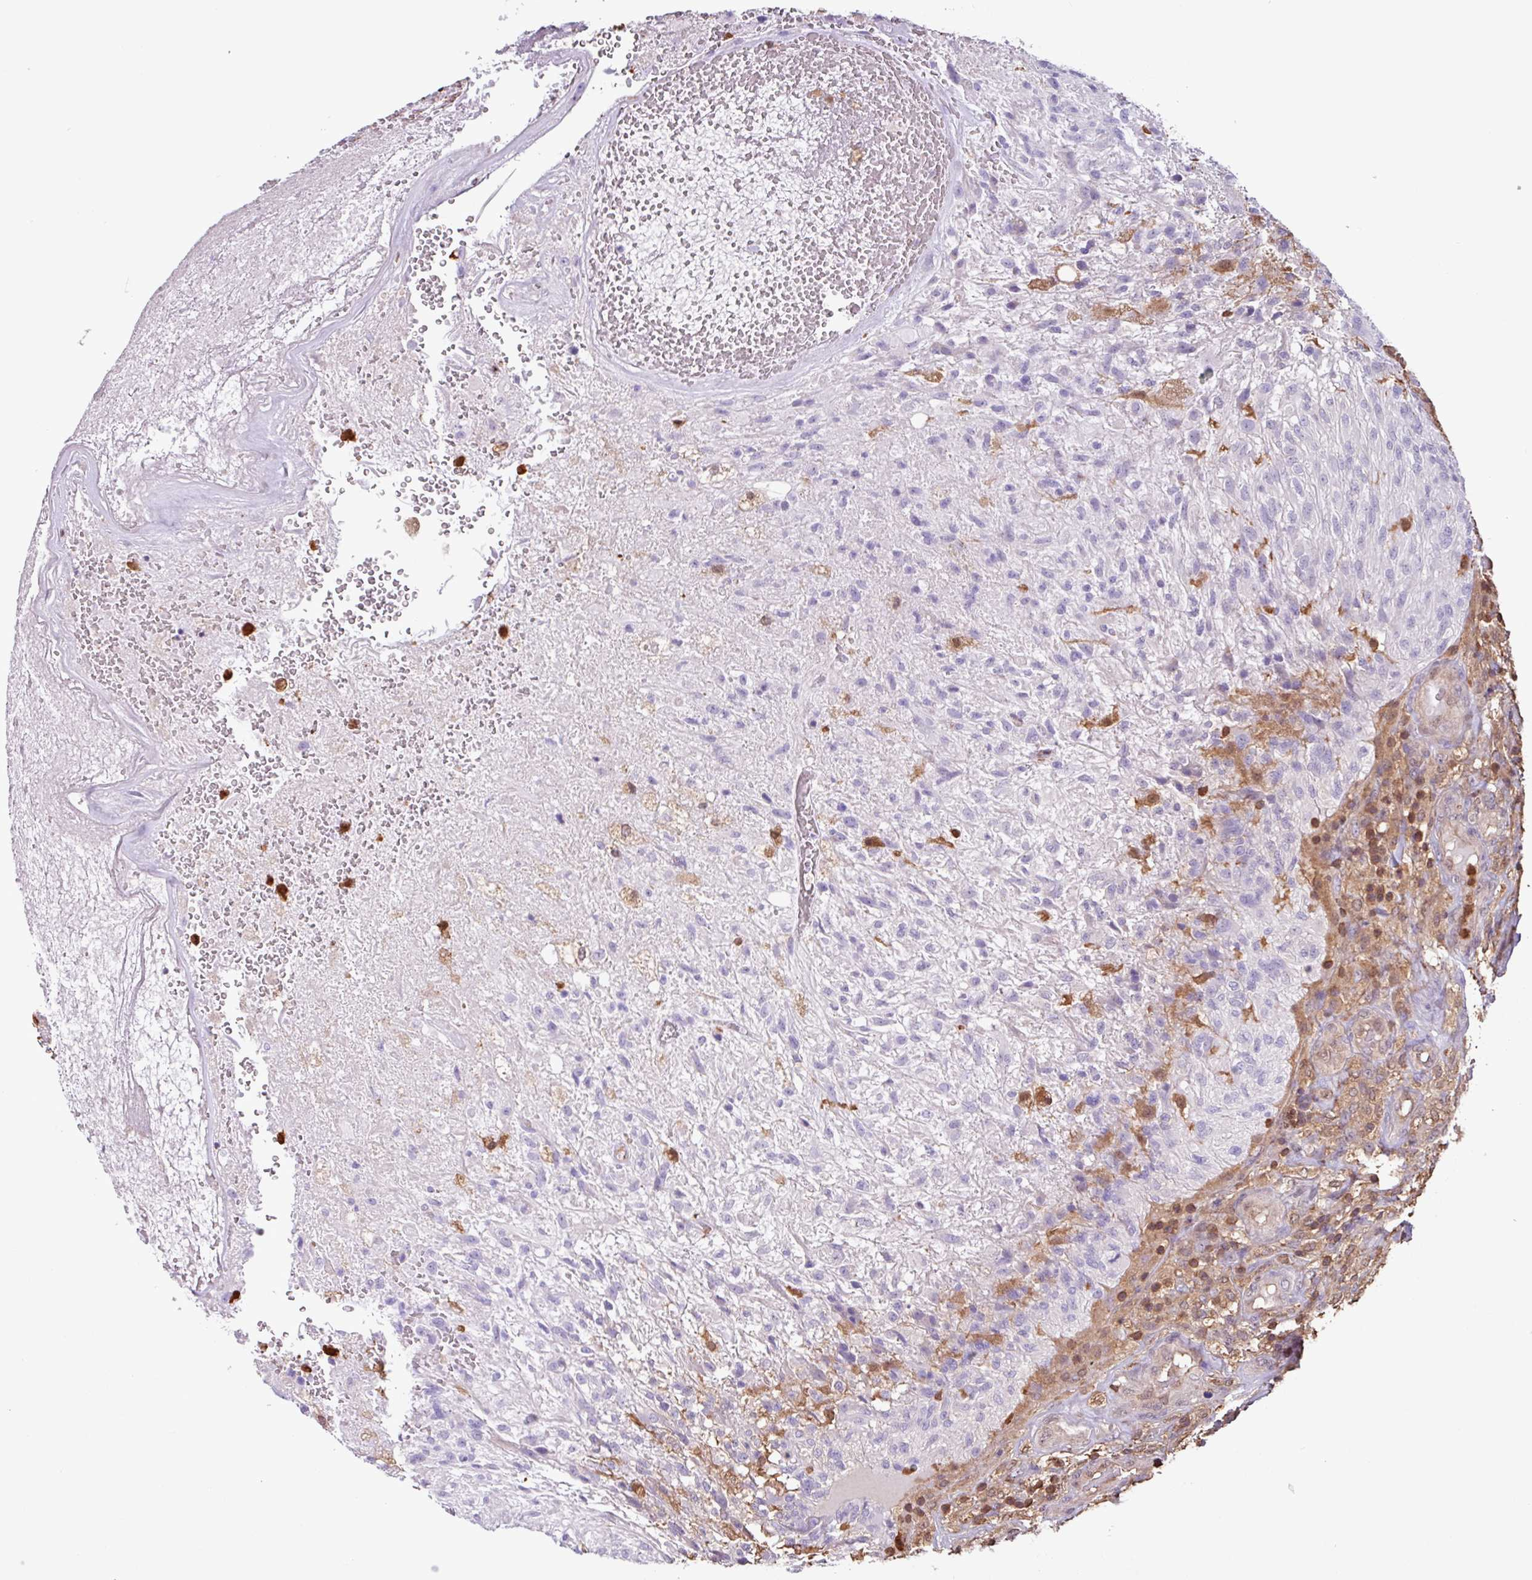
{"staining": {"intensity": "negative", "quantity": "none", "location": "none"}, "tissue": "glioma", "cell_type": "Tumor cells", "image_type": "cancer", "snomed": [{"axis": "morphology", "description": "Glioma, malignant, High grade"}, {"axis": "topography", "description": "Brain"}], "caption": "Immunohistochemistry (IHC) photomicrograph of neoplastic tissue: malignant glioma (high-grade) stained with DAB (3,3'-diaminobenzidine) reveals no significant protein staining in tumor cells. (Immunohistochemistry, brightfield microscopy, high magnification).", "gene": "ARHGDIB", "patient": {"sex": "male", "age": 56}}